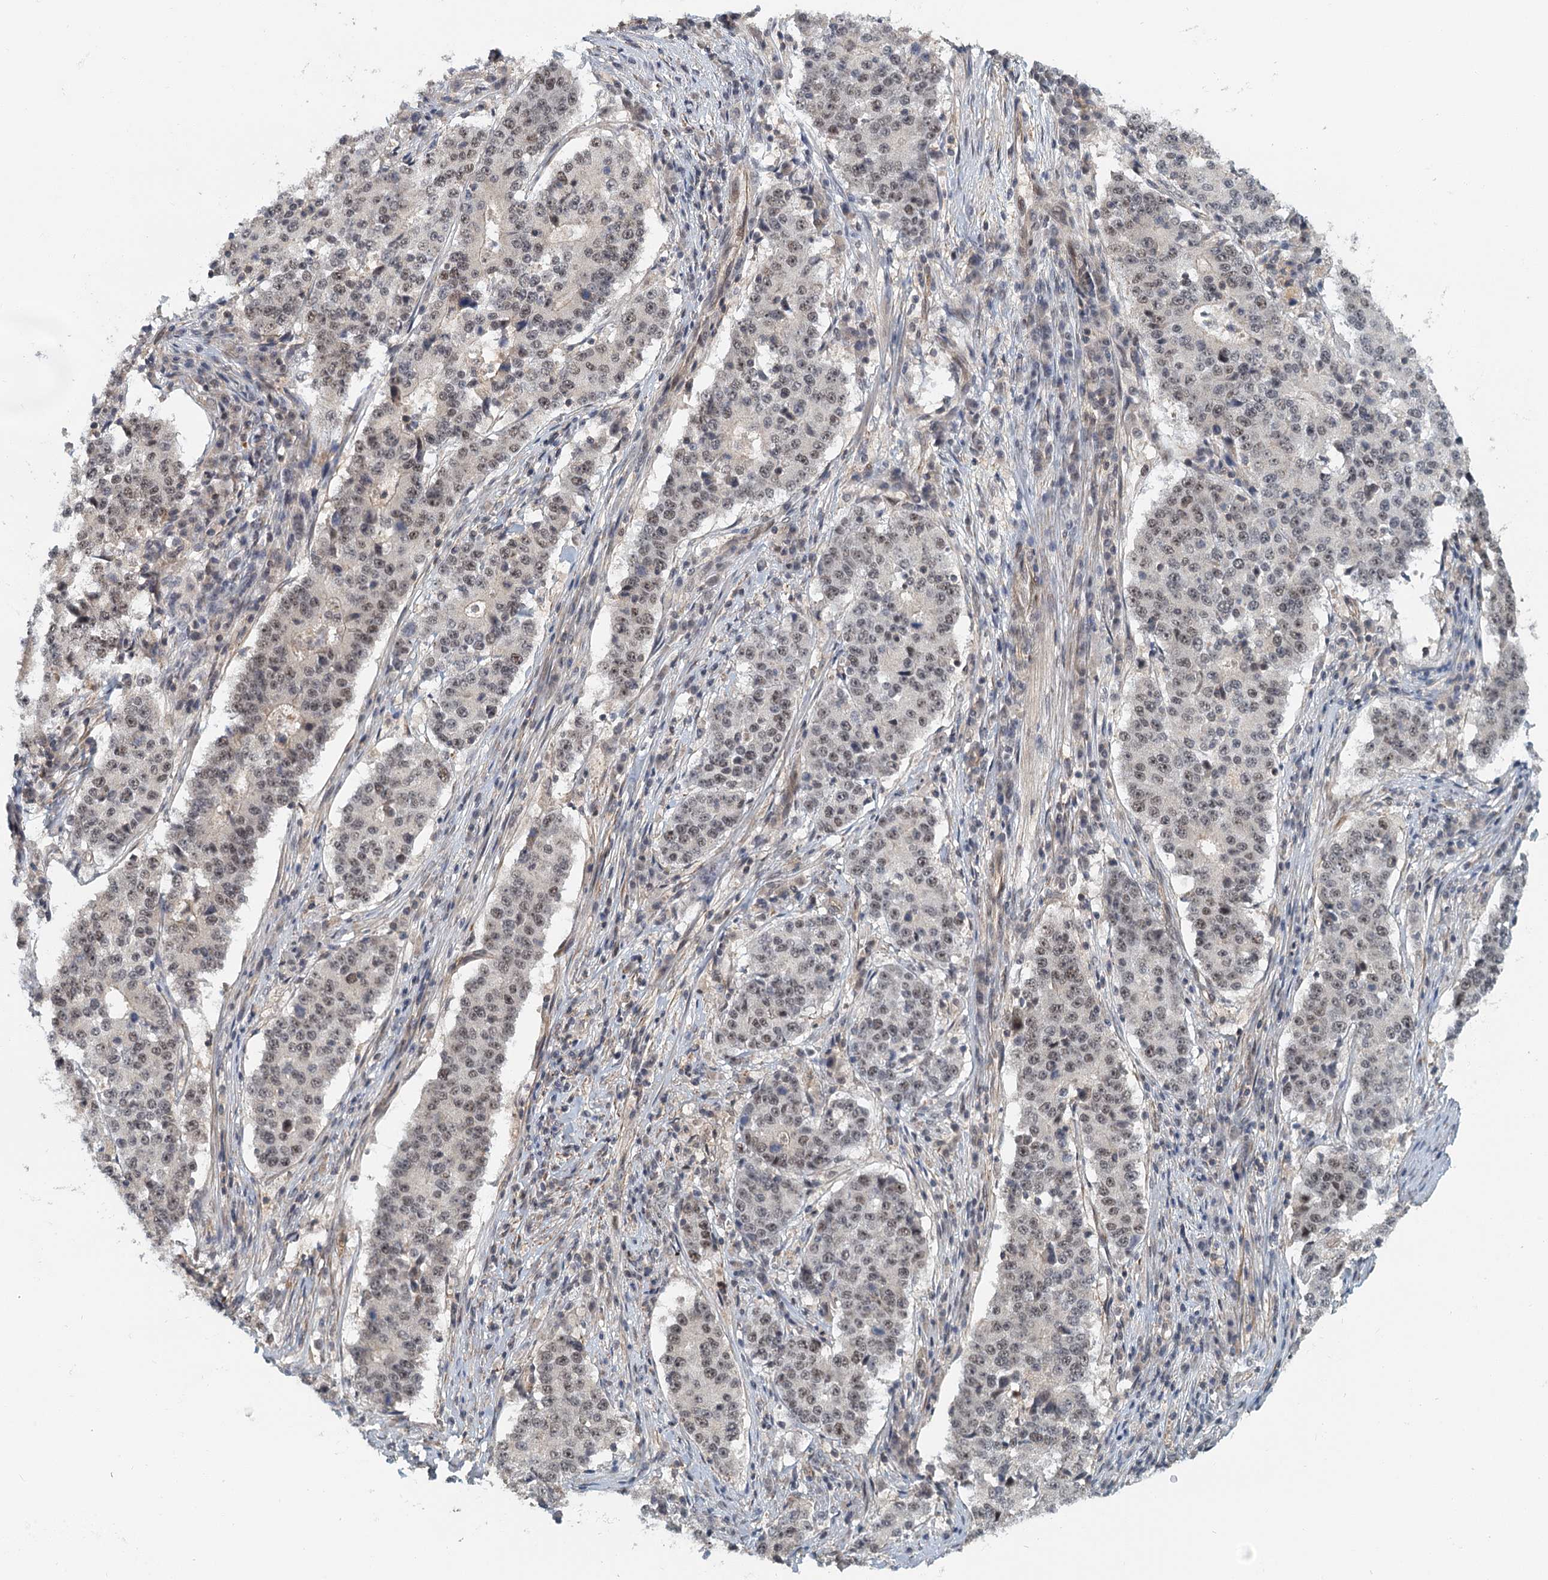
{"staining": {"intensity": "weak", "quantity": "25%-75%", "location": "nuclear"}, "tissue": "stomach cancer", "cell_type": "Tumor cells", "image_type": "cancer", "snomed": [{"axis": "morphology", "description": "Adenocarcinoma, NOS"}, {"axis": "topography", "description": "Stomach"}], "caption": "Protein expression analysis of stomach cancer shows weak nuclear staining in about 25%-75% of tumor cells. Nuclei are stained in blue.", "gene": "TAS2R42", "patient": {"sex": "male", "age": 59}}